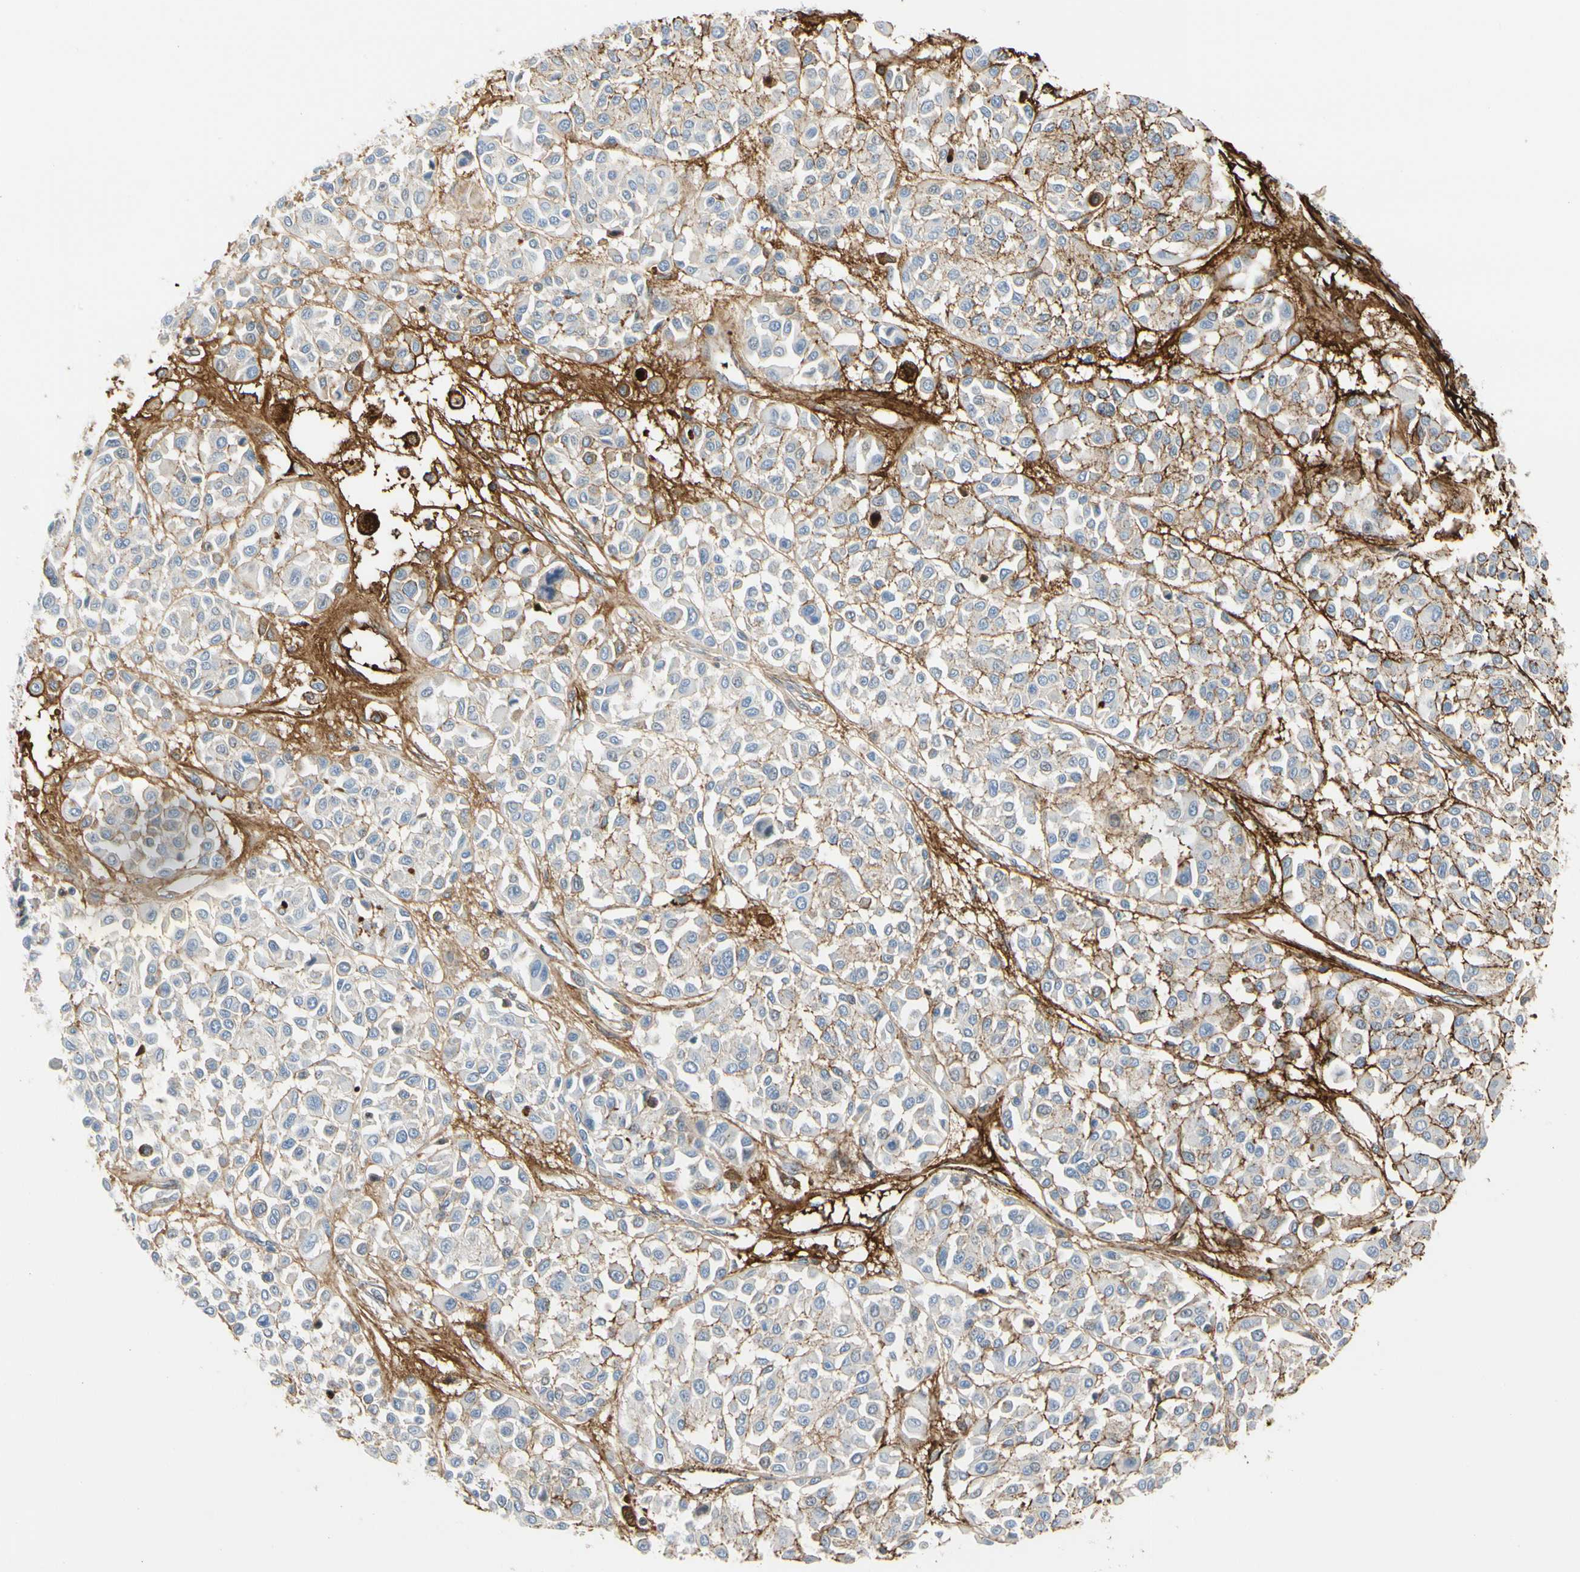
{"staining": {"intensity": "strong", "quantity": "25%-75%", "location": "cytoplasmic/membranous"}, "tissue": "melanoma", "cell_type": "Tumor cells", "image_type": "cancer", "snomed": [{"axis": "morphology", "description": "Malignant melanoma, Metastatic site"}, {"axis": "topography", "description": "Soft tissue"}], "caption": "DAB immunohistochemical staining of melanoma shows strong cytoplasmic/membranous protein positivity in approximately 25%-75% of tumor cells.", "gene": "FGB", "patient": {"sex": "male", "age": 41}}